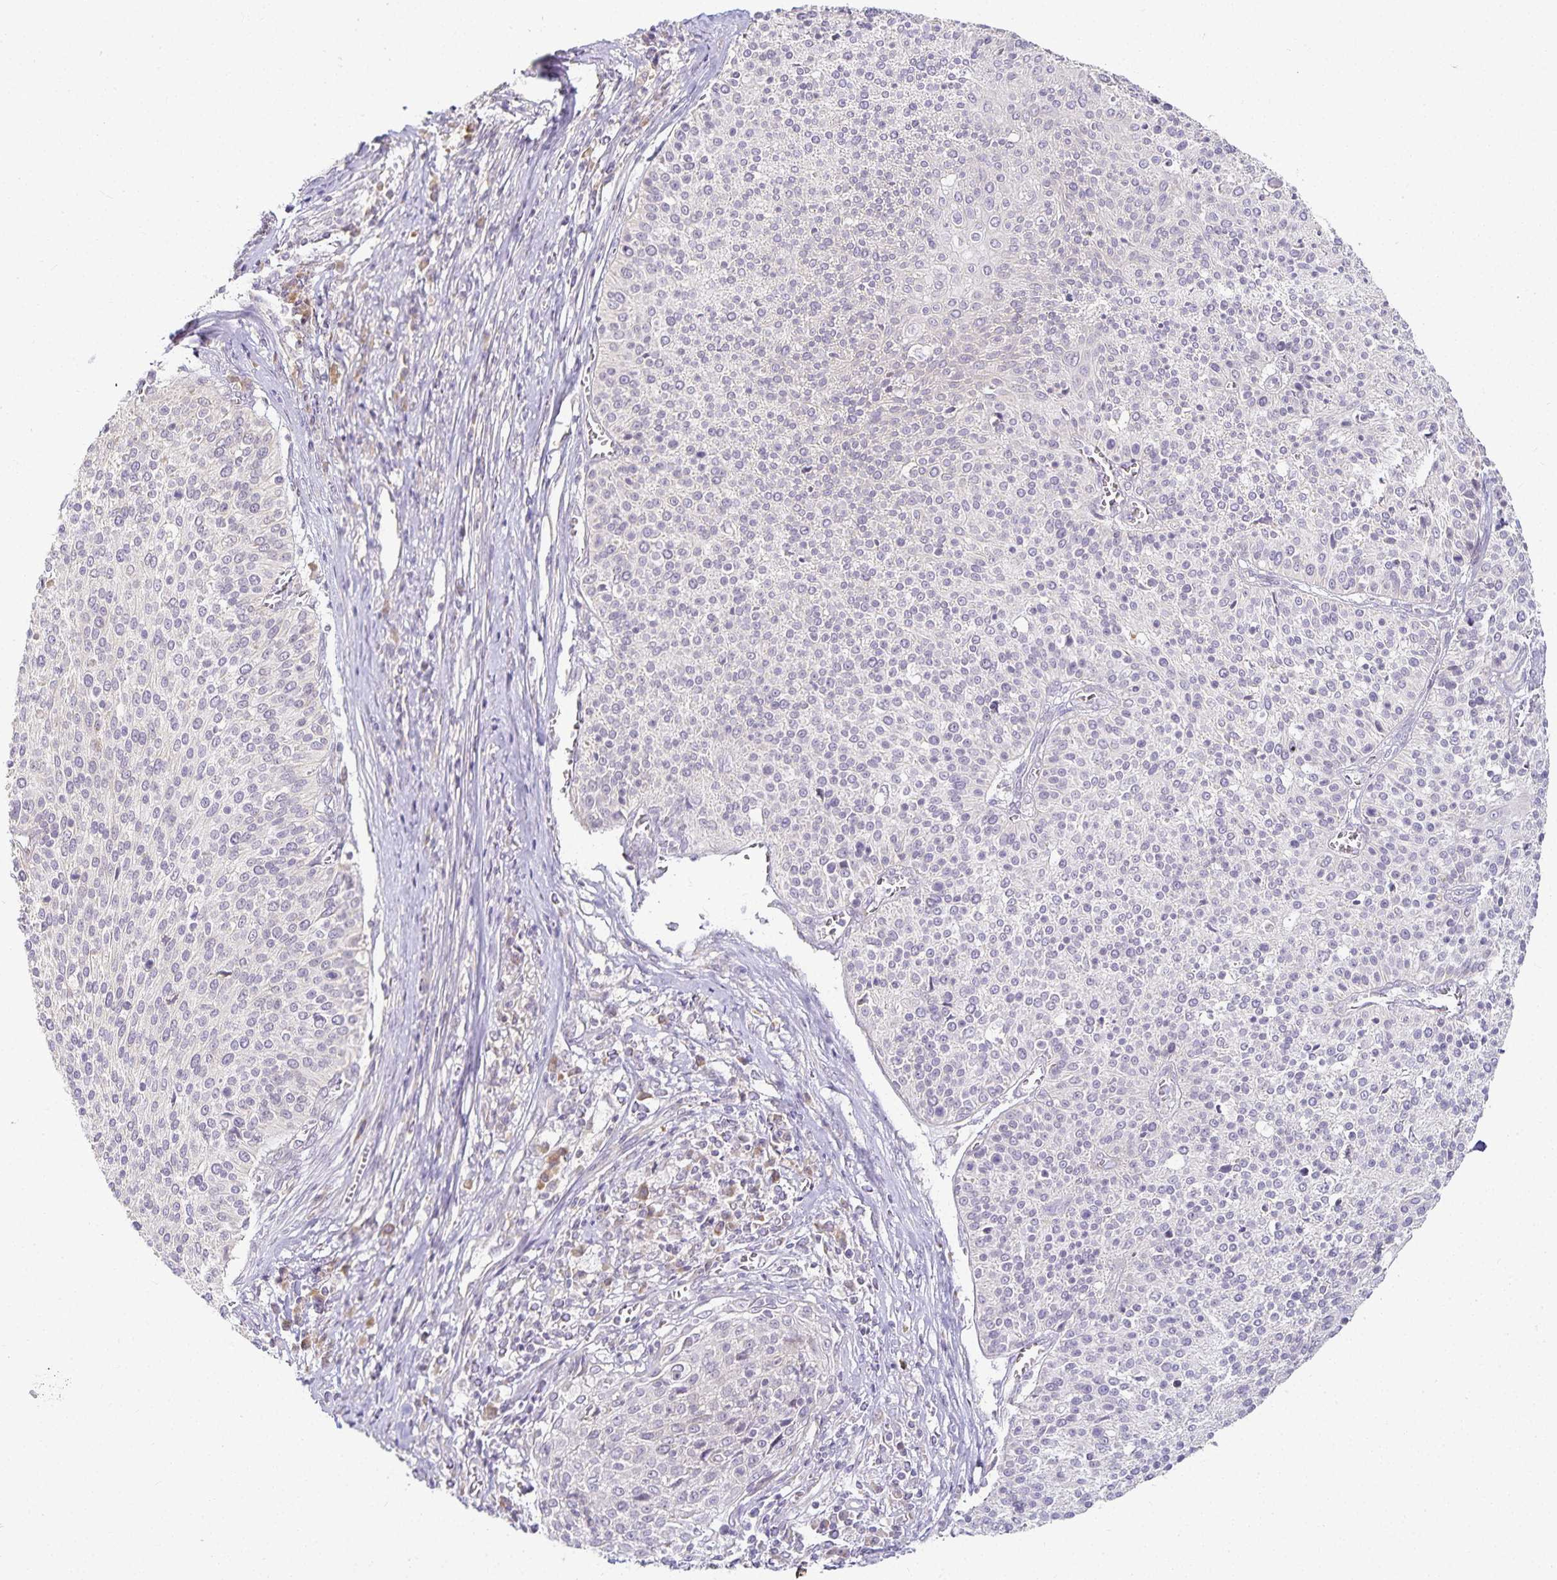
{"staining": {"intensity": "negative", "quantity": "none", "location": "none"}, "tissue": "cervical cancer", "cell_type": "Tumor cells", "image_type": "cancer", "snomed": [{"axis": "morphology", "description": "Squamous cell carcinoma, NOS"}, {"axis": "topography", "description": "Cervix"}], "caption": "Immunohistochemical staining of human cervical cancer (squamous cell carcinoma) demonstrates no significant expression in tumor cells.", "gene": "GP2", "patient": {"sex": "female", "age": 31}}